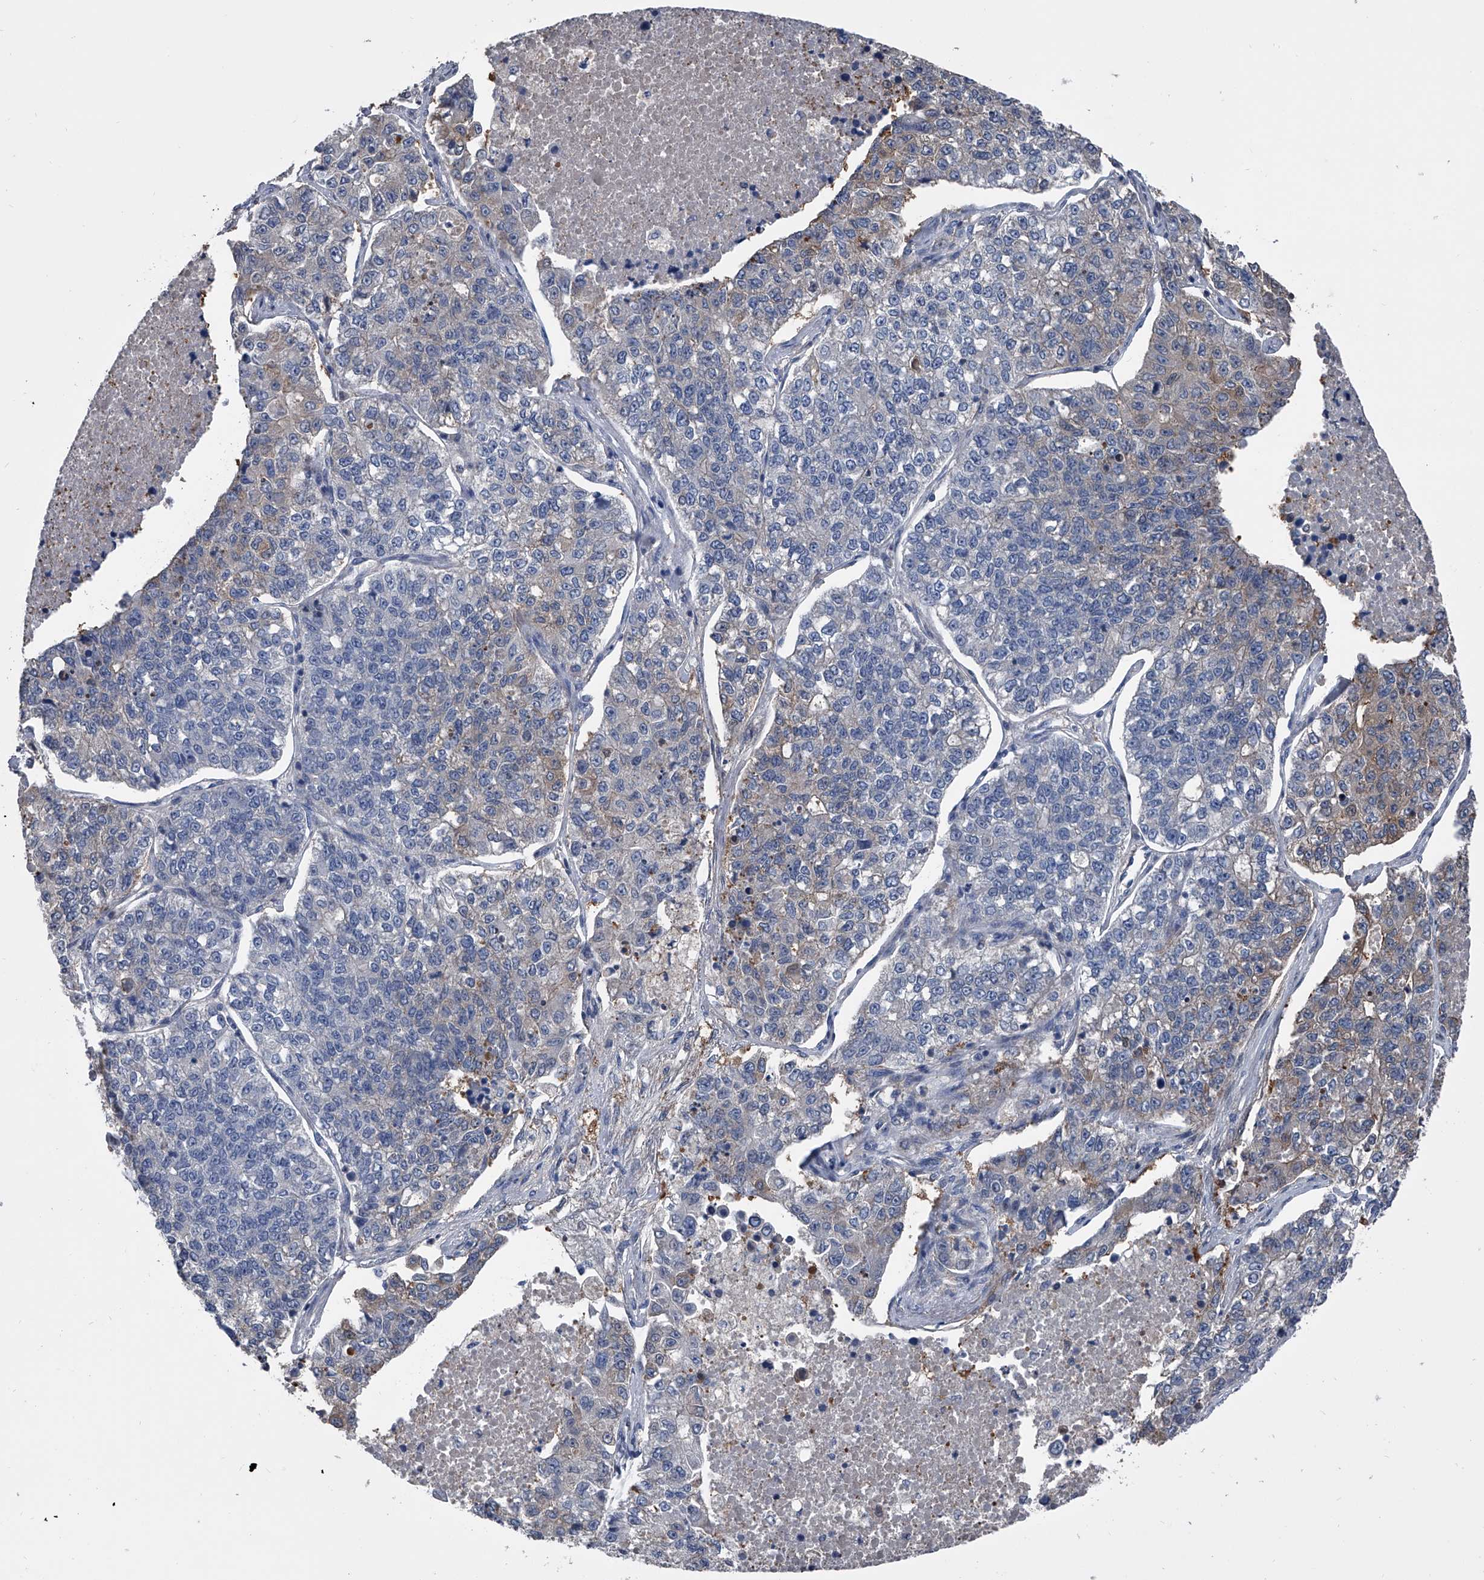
{"staining": {"intensity": "weak", "quantity": "<25%", "location": "cytoplasmic/membranous"}, "tissue": "lung cancer", "cell_type": "Tumor cells", "image_type": "cancer", "snomed": [{"axis": "morphology", "description": "Adenocarcinoma, NOS"}, {"axis": "topography", "description": "Lung"}], "caption": "Human lung cancer (adenocarcinoma) stained for a protein using IHC demonstrates no positivity in tumor cells.", "gene": "KIF13A", "patient": {"sex": "male", "age": 49}}